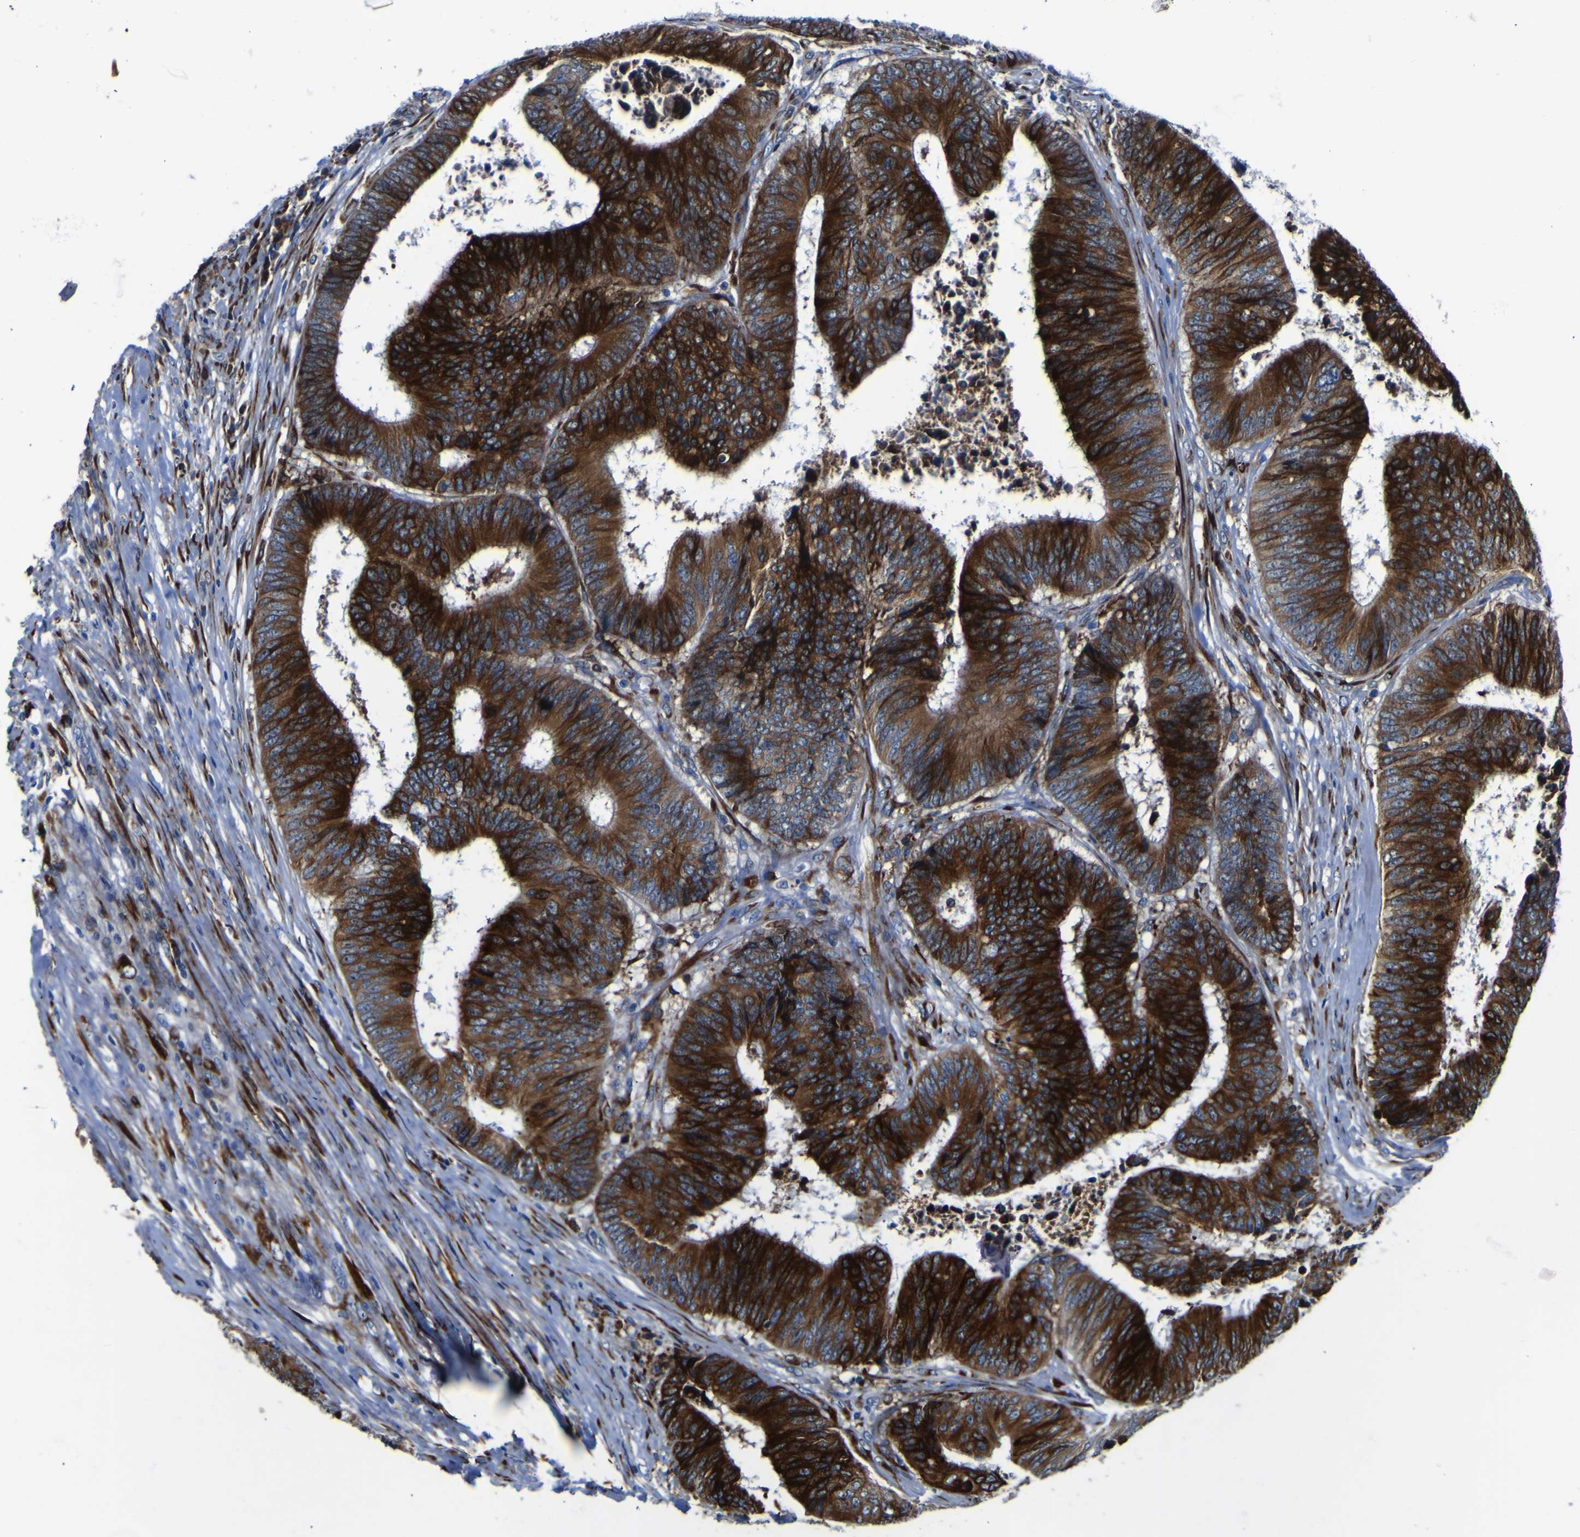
{"staining": {"intensity": "strong", "quantity": "25%-75%", "location": "cytoplasmic/membranous"}, "tissue": "colorectal cancer", "cell_type": "Tumor cells", "image_type": "cancer", "snomed": [{"axis": "morphology", "description": "Adenocarcinoma, NOS"}, {"axis": "topography", "description": "Rectum"}], "caption": "This is an image of immunohistochemistry staining of colorectal adenocarcinoma, which shows strong positivity in the cytoplasmic/membranous of tumor cells.", "gene": "SCD", "patient": {"sex": "male", "age": 72}}